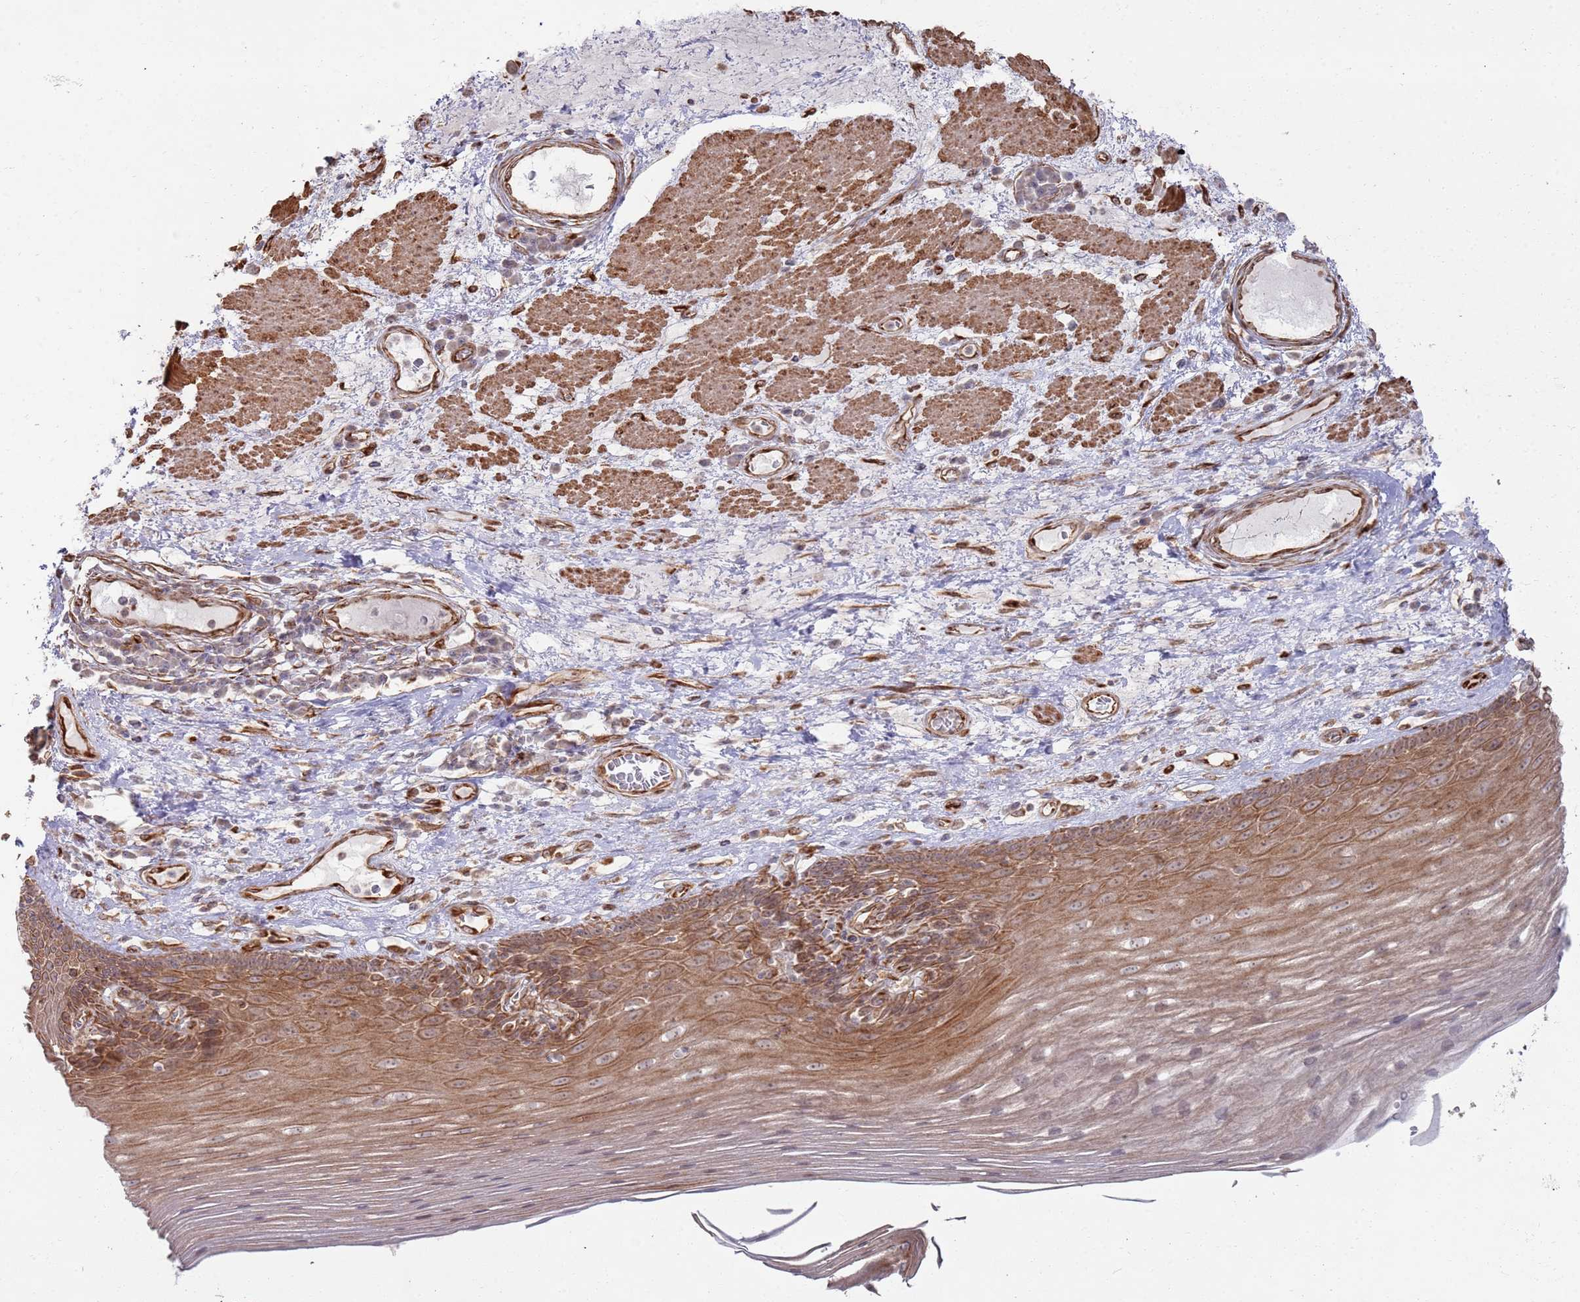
{"staining": {"intensity": "moderate", "quantity": ">75%", "location": "cytoplasmic/membranous"}, "tissue": "esophagus", "cell_type": "Squamous epithelial cells", "image_type": "normal", "snomed": [{"axis": "morphology", "description": "Normal tissue, NOS"}, {"axis": "topography", "description": "Esophagus"}], "caption": "An IHC micrograph of benign tissue is shown. Protein staining in brown shows moderate cytoplasmic/membranous positivity in esophagus within squamous epithelial cells. (DAB (3,3'-diaminobenzidine) IHC, brown staining for protein, blue staining for nuclei).", "gene": "PHF21A", "patient": {"sex": "male", "age": 62}}